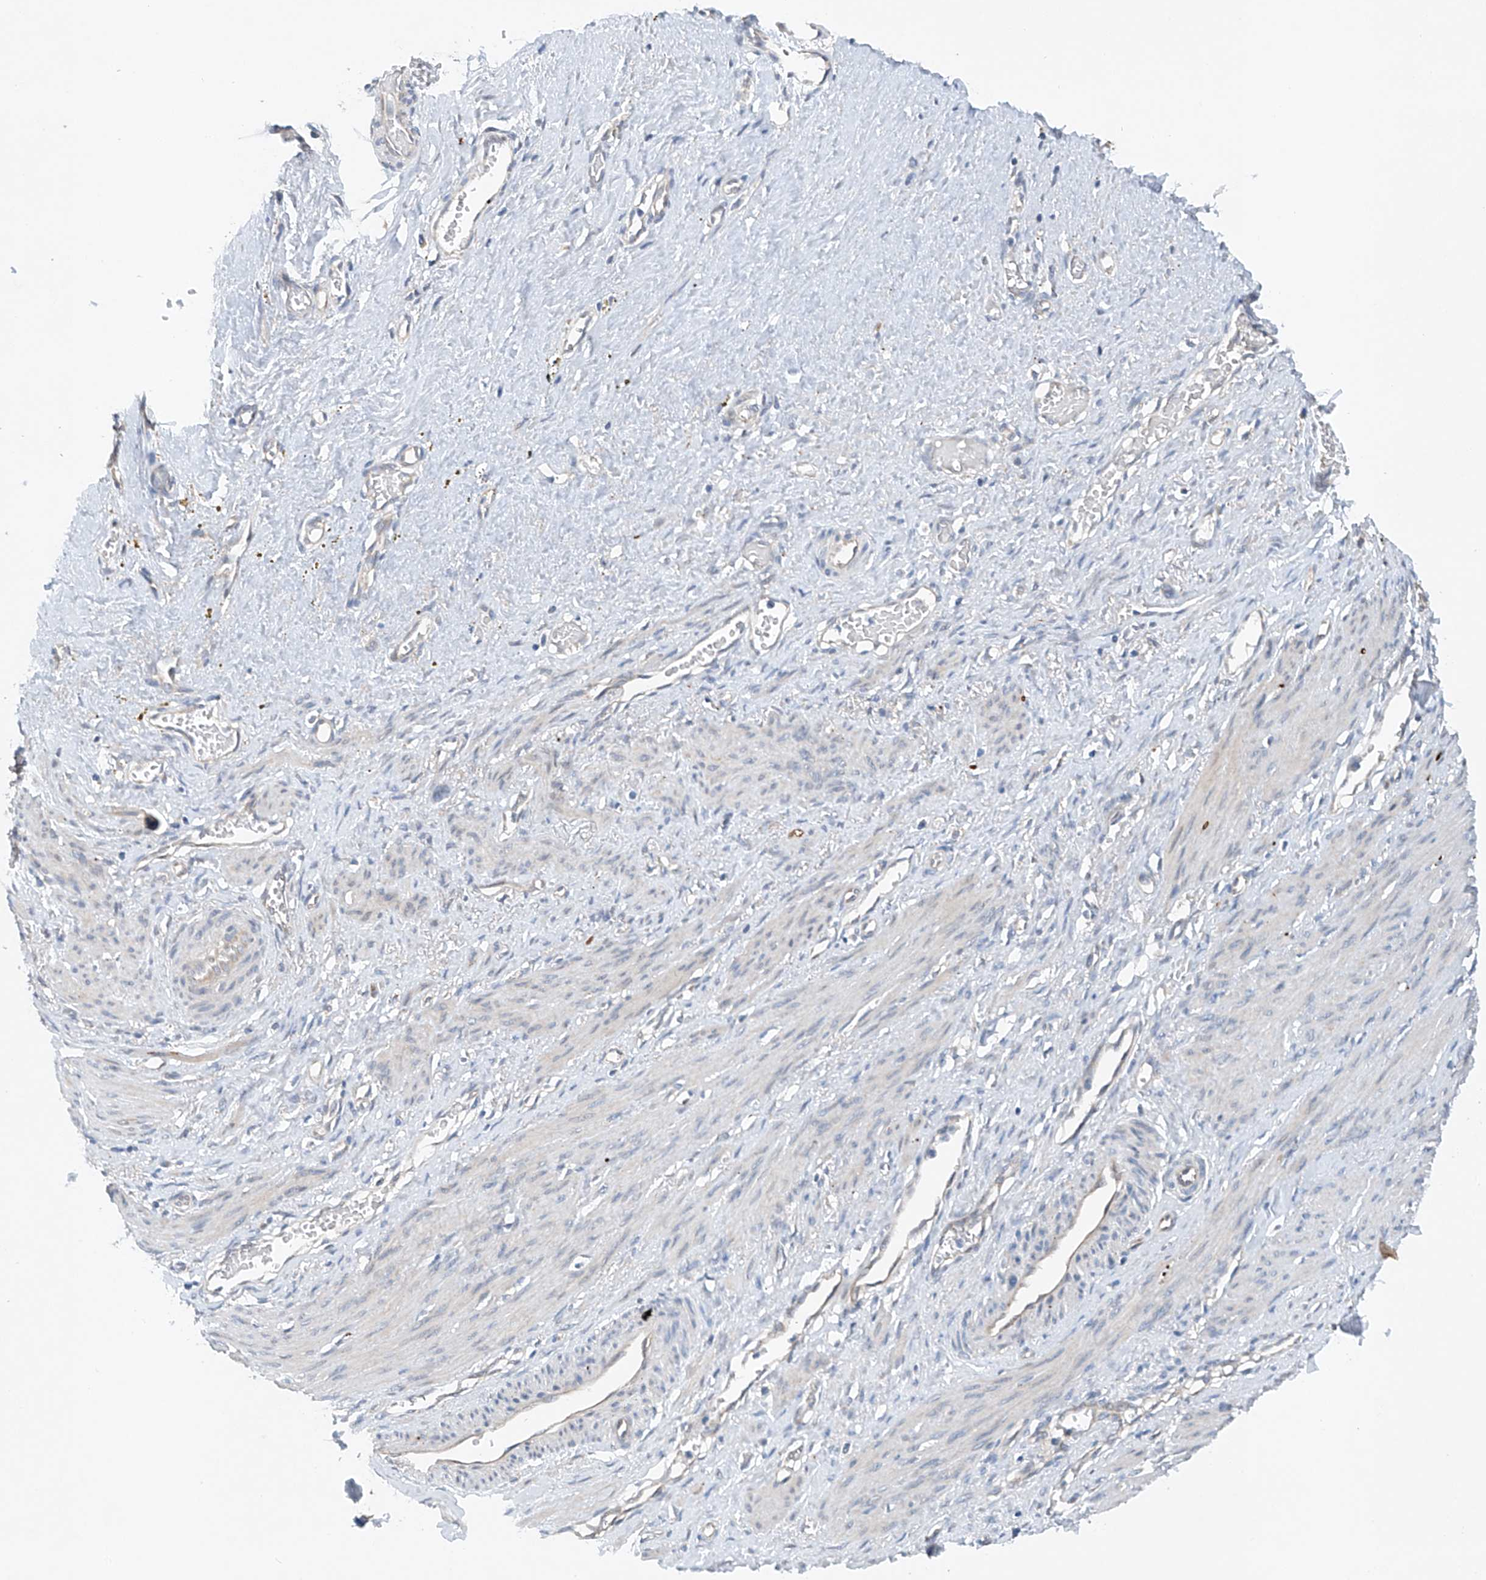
{"staining": {"intensity": "negative", "quantity": "none", "location": "none"}, "tissue": "smooth muscle", "cell_type": "Smooth muscle cells", "image_type": "normal", "snomed": [{"axis": "morphology", "description": "Normal tissue, NOS"}, {"axis": "topography", "description": "Endometrium"}], "caption": "This micrograph is of unremarkable smooth muscle stained with immunohistochemistry to label a protein in brown with the nuclei are counter-stained blue. There is no expression in smooth muscle cells. (DAB (3,3'-diaminobenzidine) immunohistochemistry (IHC), high magnification).", "gene": "CEP85L", "patient": {"sex": "female", "age": 33}}